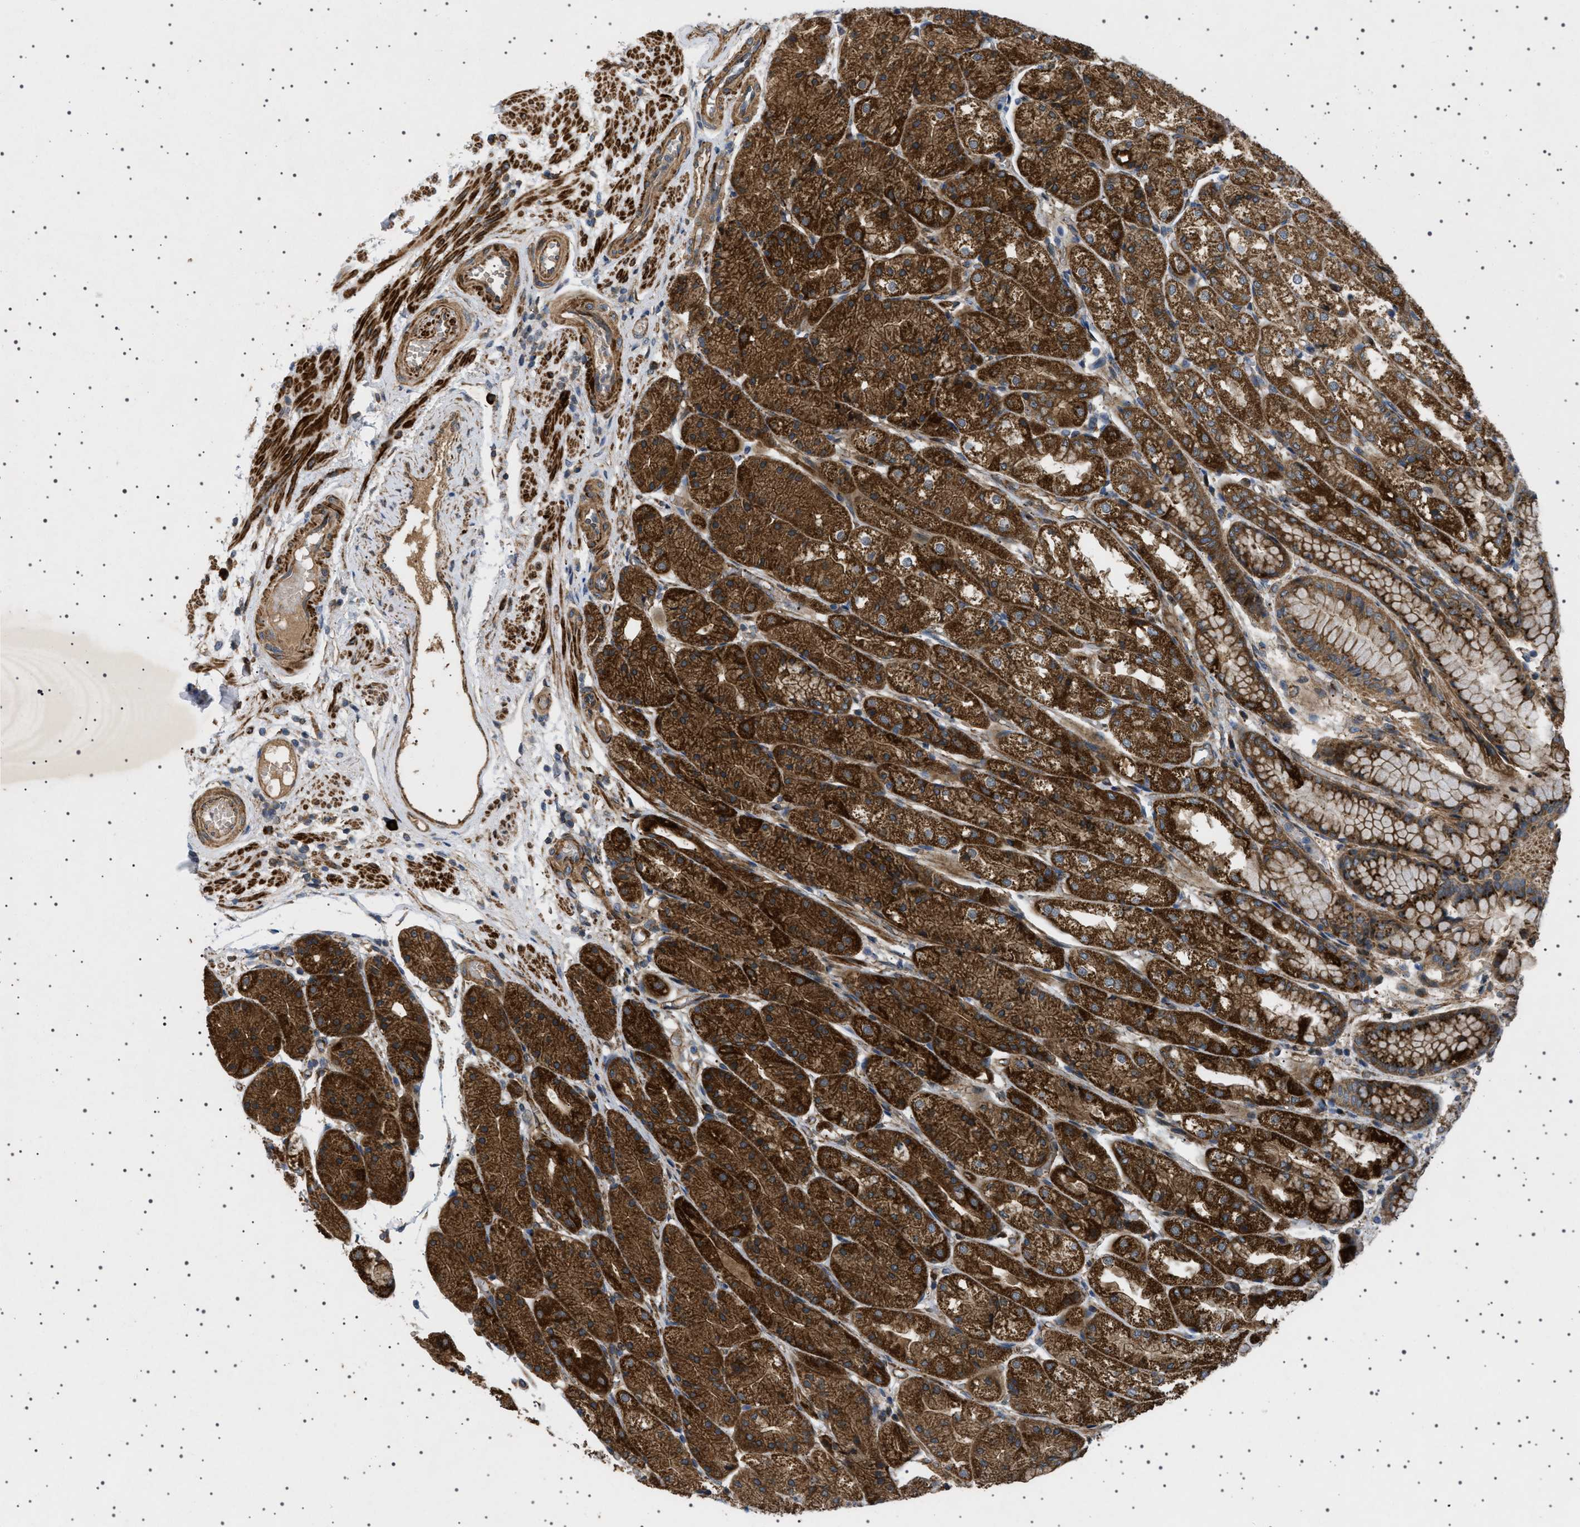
{"staining": {"intensity": "strong", "quantity": ">75%", "location": "cytoplasmic/membranous"}, "tissue": "stomach", "cell_type": "Glandular cells", "image_type": "normal", "snomed": [{"axis": "morphology", "description": "Normal tissue, NOS"}, {"axis": "topography", "description": "Stomach, upper"}], "caption": "Immunohistochemistry (IHC) image of normal human stomach stained for a protein (brown), which displays high levels of strong cytoplasmic/membranous positivity in about >75% of glandular cells.", "gene": "CCDC186", "patient": {"sex": "male", "age": 72}}